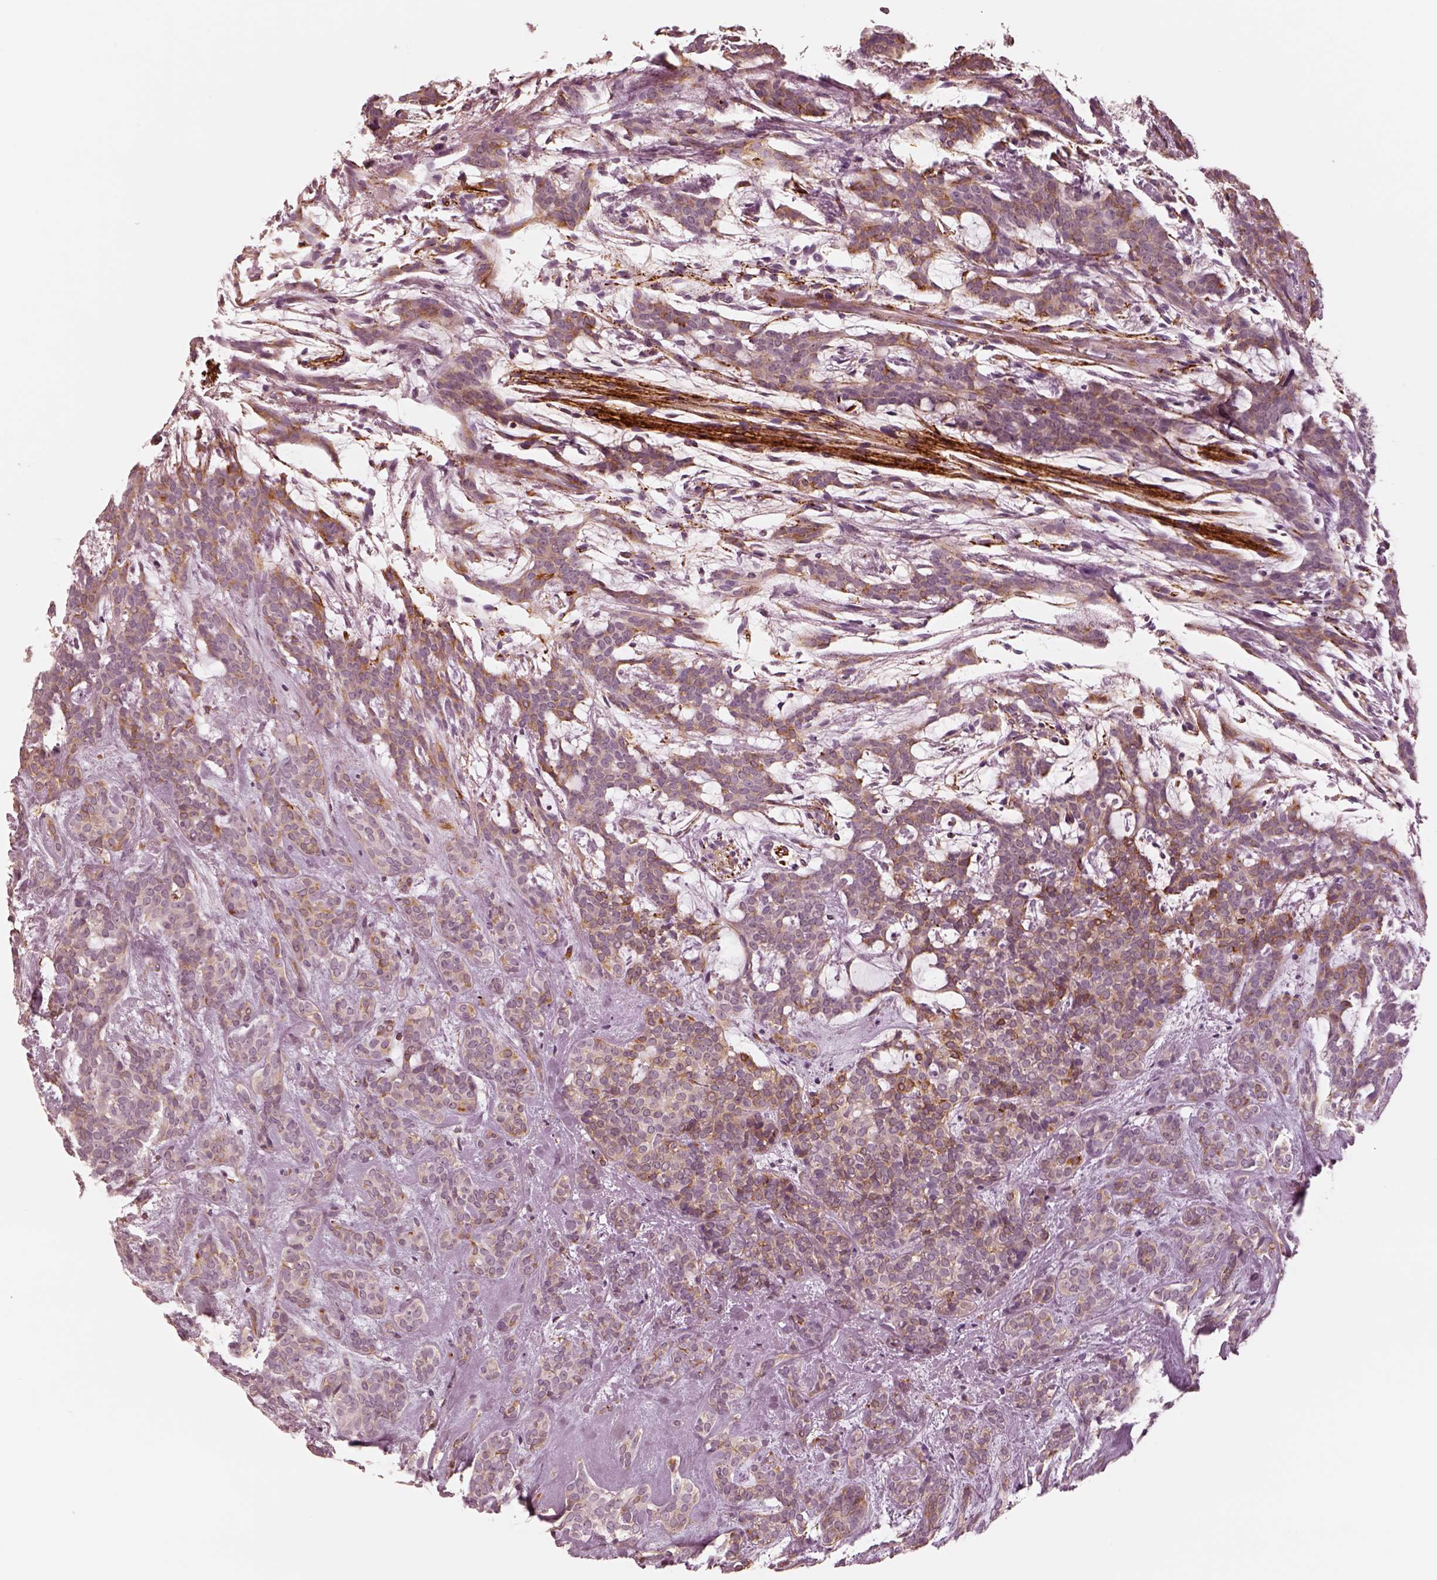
{"staining": {"intensity": "moderate", "quantity": "25%-75%", "location": "cytoplasmic/membranous"}, "tissue": "head and neck cancer", "cell_type": "Tumor cells", "image_type": "cancer", "snomed": [{"axis": "morphology", "description": "Adenocarcinoma, NOS"}, {"axis": "topography", "description": "Head-Neck"}], "caption": "Head and neck cancer (adenocarcinoma) was stained to show a protein in brown. There is medium levels of moderate cytoplasmic/membranous expression in about 25%-75% of tumor cells.", "gene": "DNAAF9", "patient": {"sex": "female", "age": 57}}